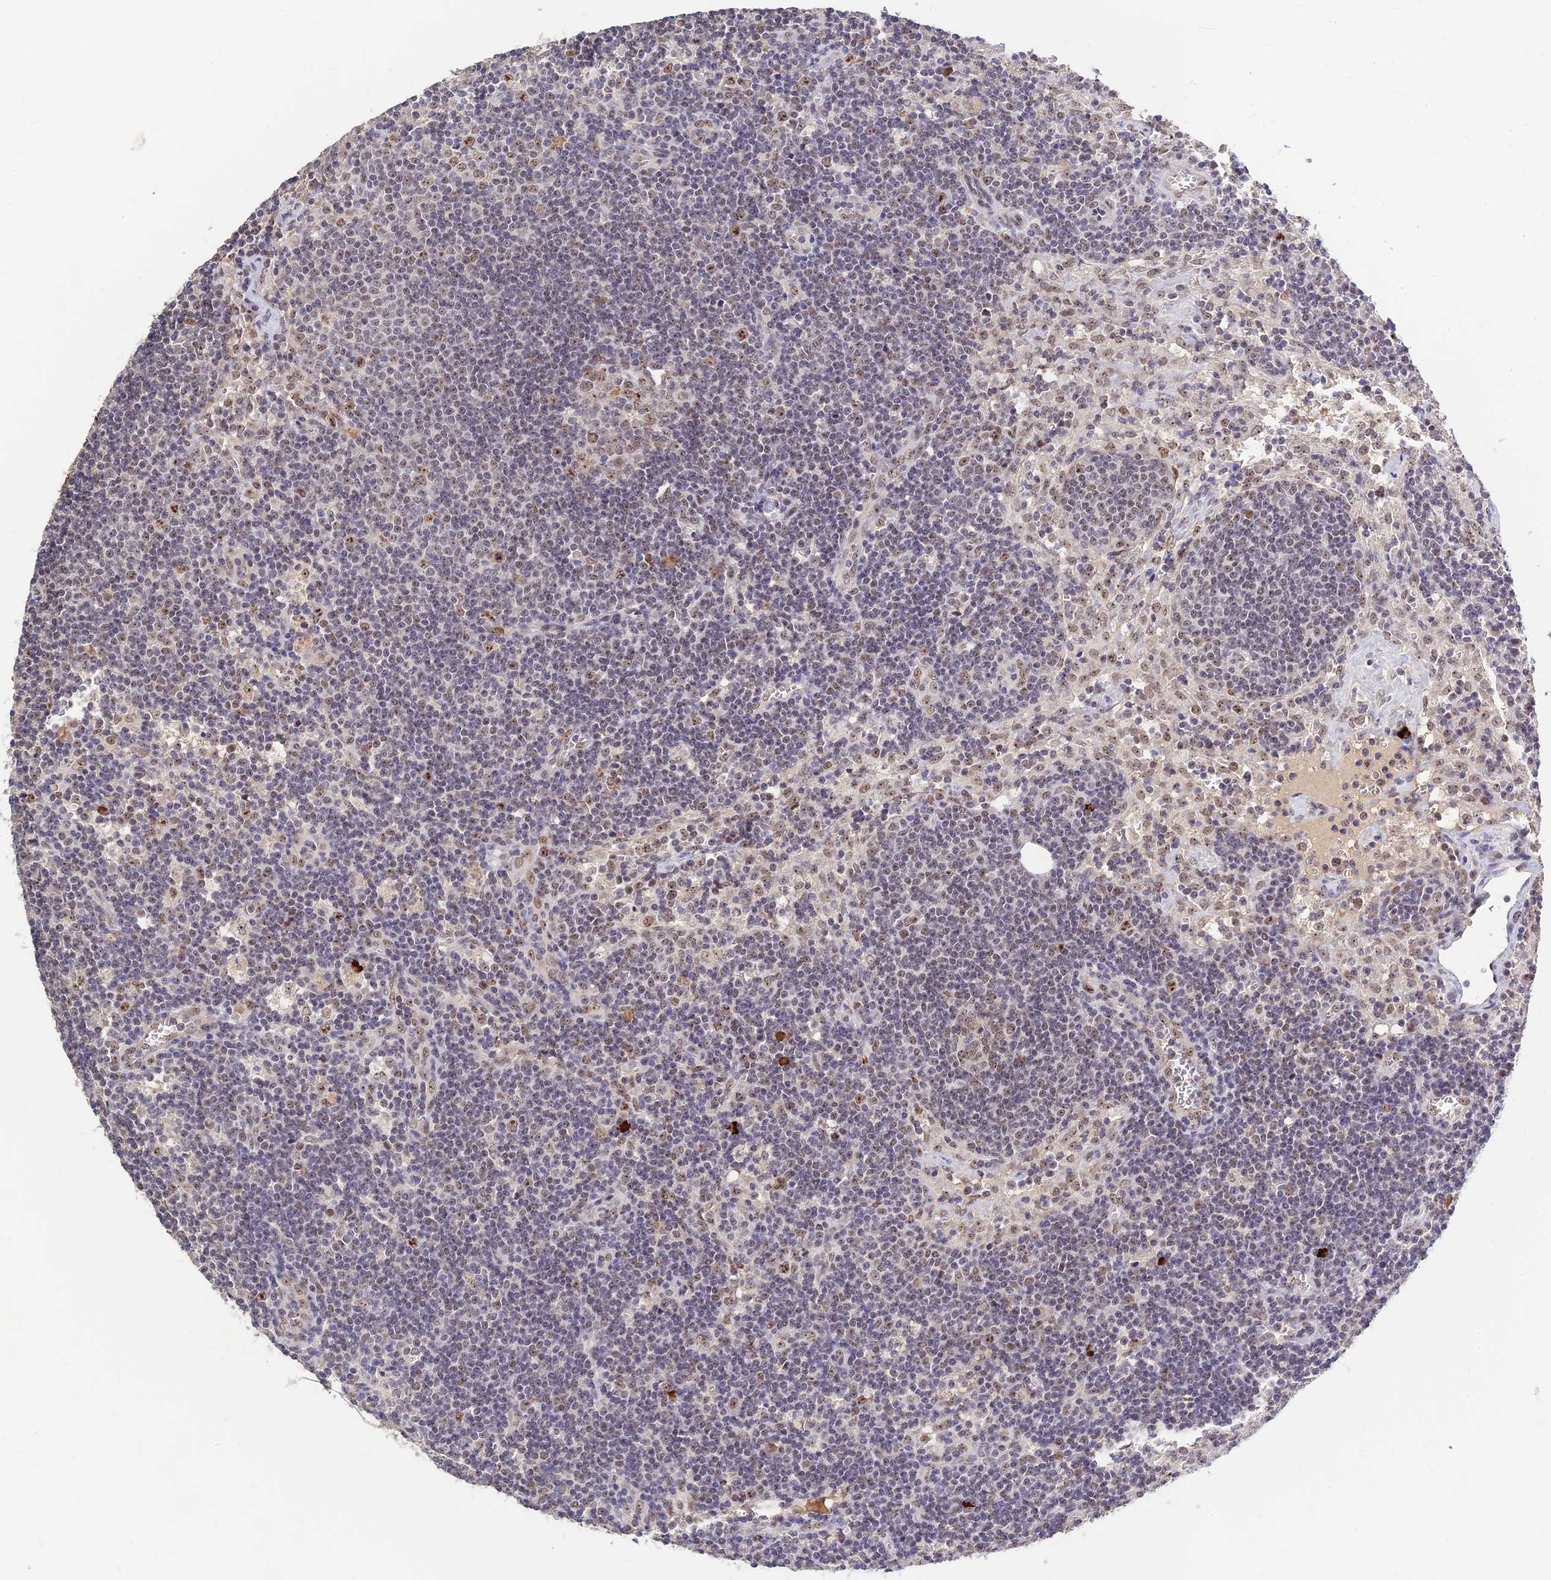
{"staining": {"intensity": "weak", "quantity": ">75%", "location": "nuclear"}, "tissue": "lymph node", "cell_type": "Germinal center cells", "image_type": "normal", "snomed": [{"axis": "morphology", "description": "Normal tissue, NOS"}, {"axis": "topography", "description": "Lymph node"}], "caption": "The histopathology image exhibits a brown stain indicating the presence of a protein in the nuclear of germinal center cells in lymph node. (DAB IHC, brown staining for protein, blue staining for nuclei).", "gene": "POLR1G", "patient": {"sex": "male", "age": 58}}